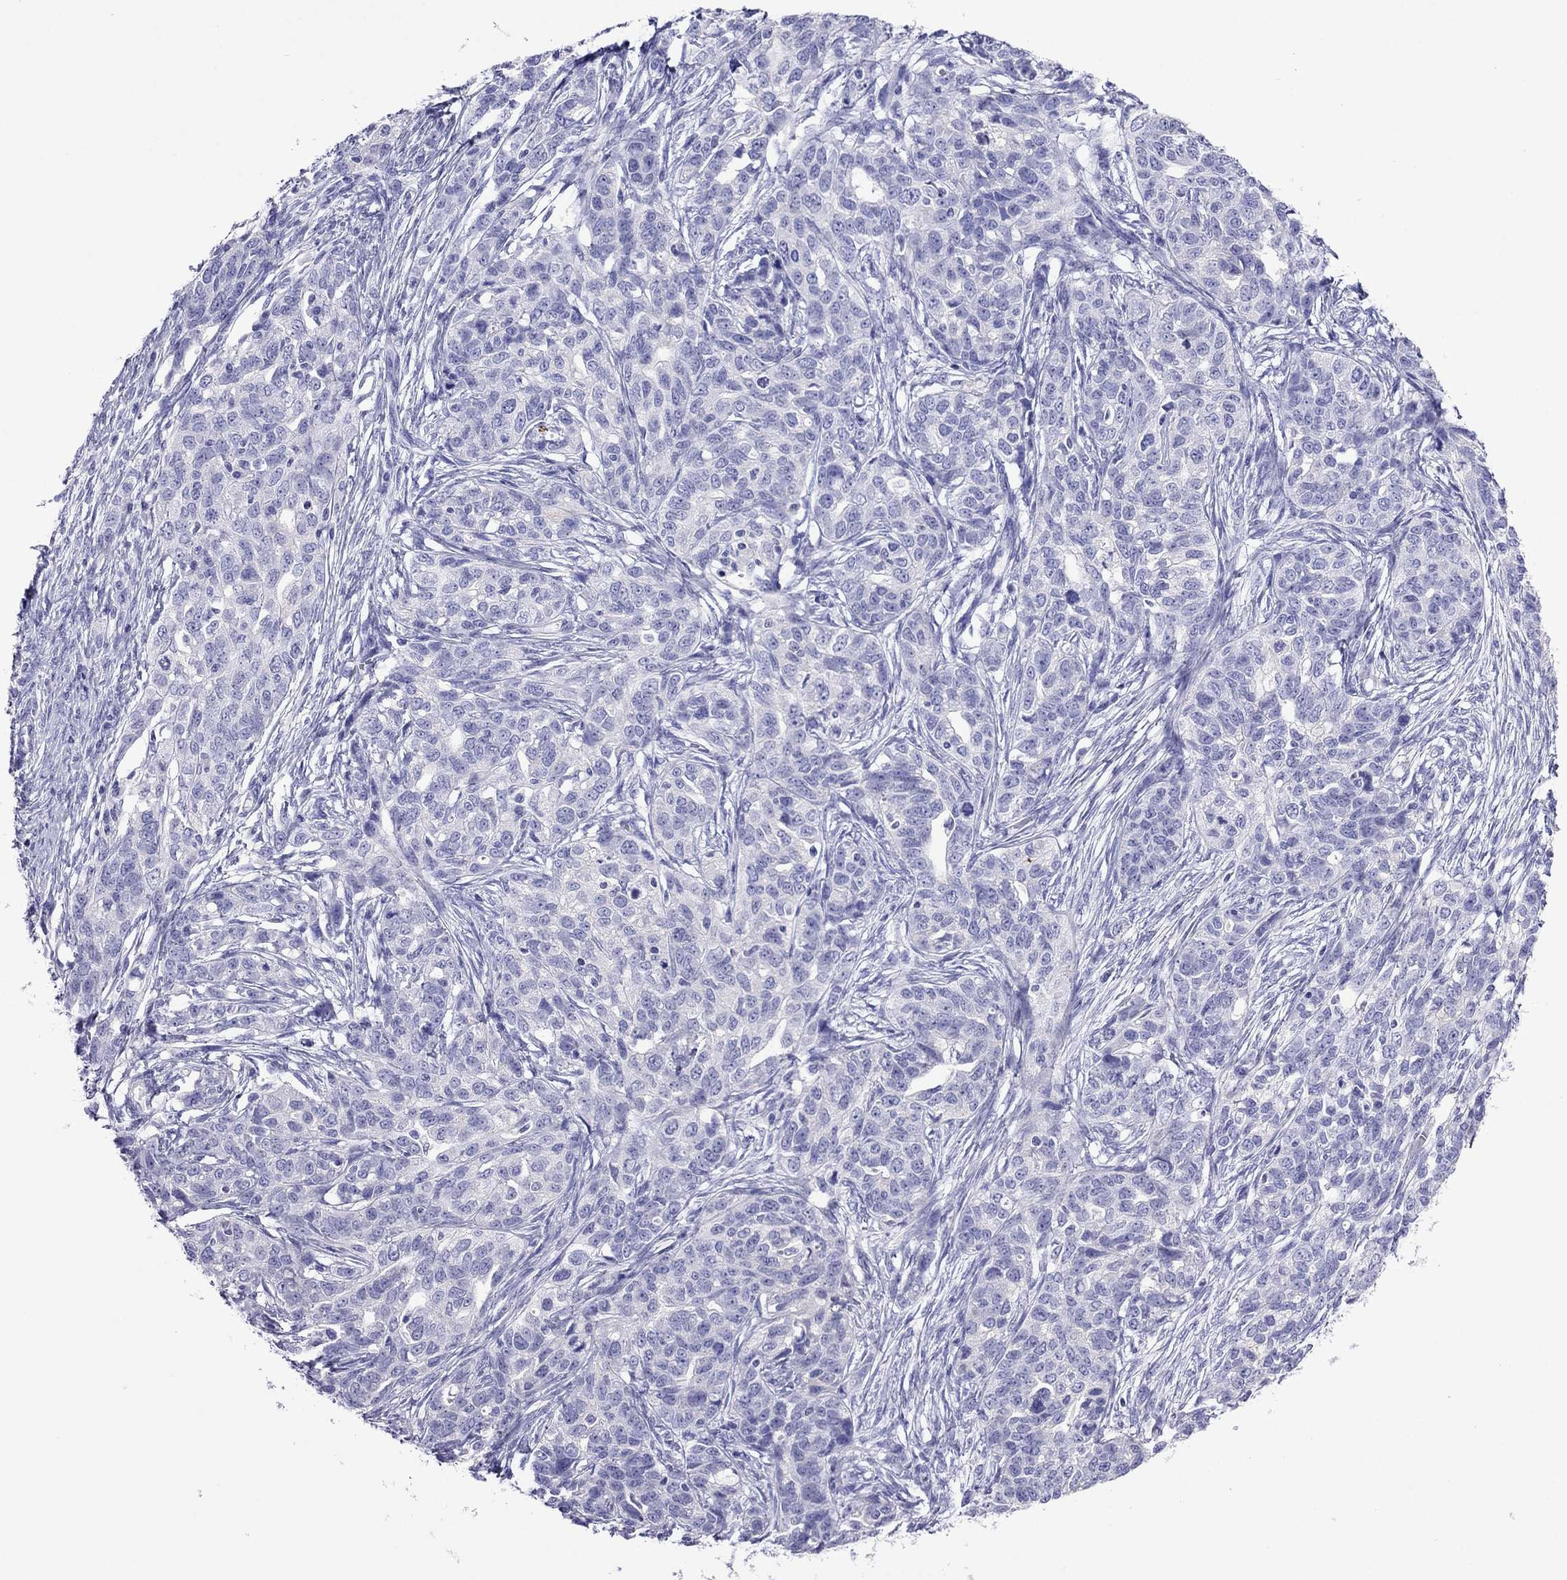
{"staining": {"intensity": "negative", "quantity": "none", "location": "none"}, "tissue": "ovarian cancer", "cell_type": "Tumor cells", "image_type": "cancer", "snomed": [{"axis": "morphology", "description": "Cystadenocarcinoma, serous, NOS"}, {"axis": "topography", "description": "Ovary"}], "caption": "An image of human ovarian cancer is negative for staining in tumor cells.", "gene": "PCDHA6", "patient": {"sex": "female", "age": 71}}